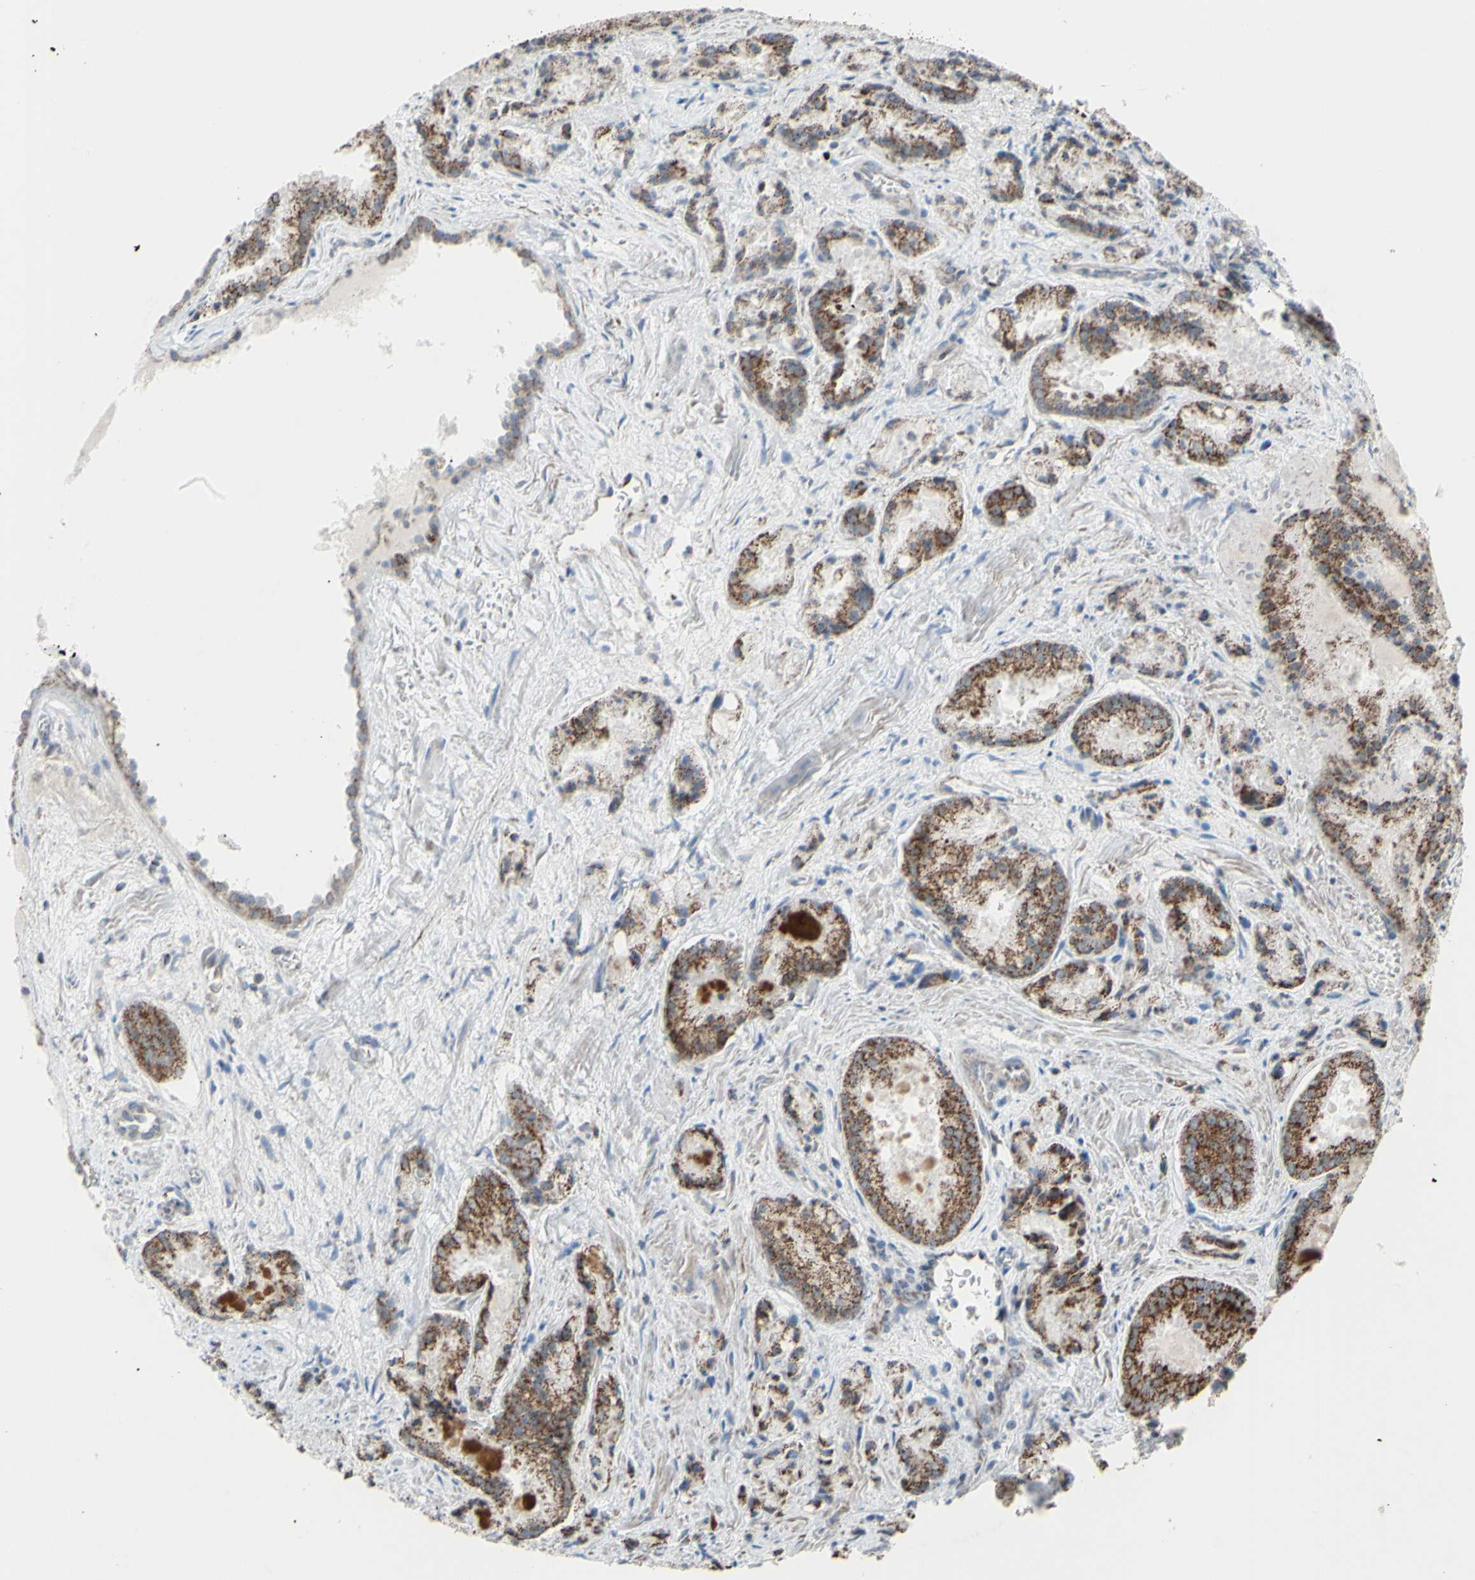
{"staining": {"intensity": "moderate", "quantity": ">75%", "location": "cytoplasmic/membranous"}, "tissue": "prostate cancer", "cell_type": "Tumor cells", "image_type": "cancer", "snomed": [{"axis": "morphology", "description": "Adenocarcinoma, Low grade"}, {"axis": "topography", "description": "Prostate"}], "caption": "Human prostate cancer (adenocarcinoma (low-grade)) stained for a protein (brown) reveals moderate cytoplasmic/membranous positive staining in approximately >75% of tumor cells.", "gene": "GLT8D1", "patient": {"sex": "male", "age": 64}}